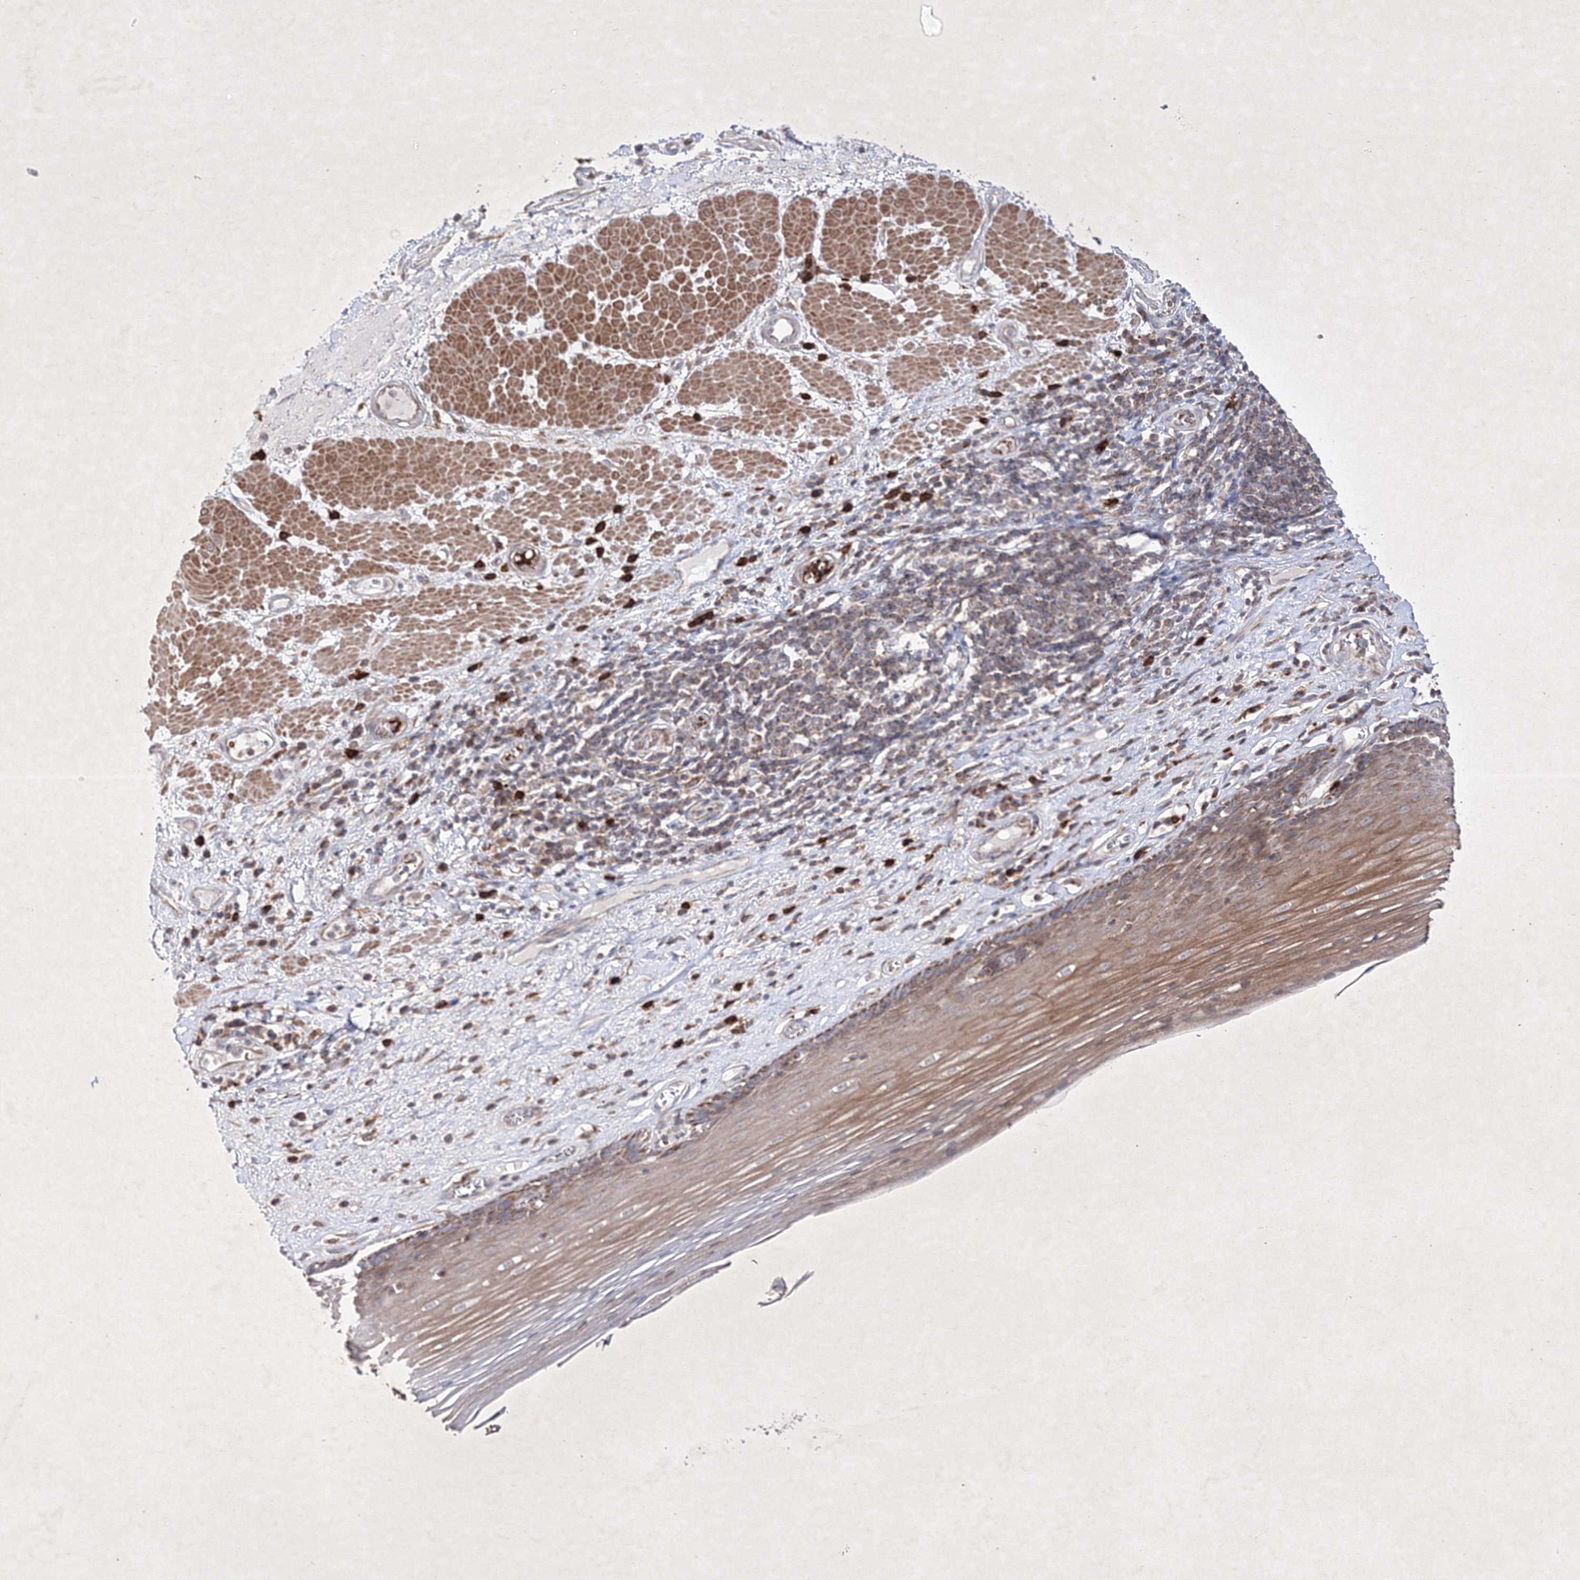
{"staining": {"intensity": "moderate", "quantity": ">75%", "location": "cytoplasmic/membranous"}, "tissue": "esophagus", "cell_type": "Squamous epithelial cells", "image_type": "normal", "snomed": [{"axis": "morphology", "description": "Normal tissue, NOS"}, {"axis": "topography", "description": "Esophagus"}], "caption": "This micrograph demonstrates immunohistochemistry (IHC) staining of normal human esophagus, with medium moderate cytoplasmic/membranous staining in approximately >75% of squamous epithelial cells.", "gene": "OPA1", "patient": {"sex": "male", "age": 62}}